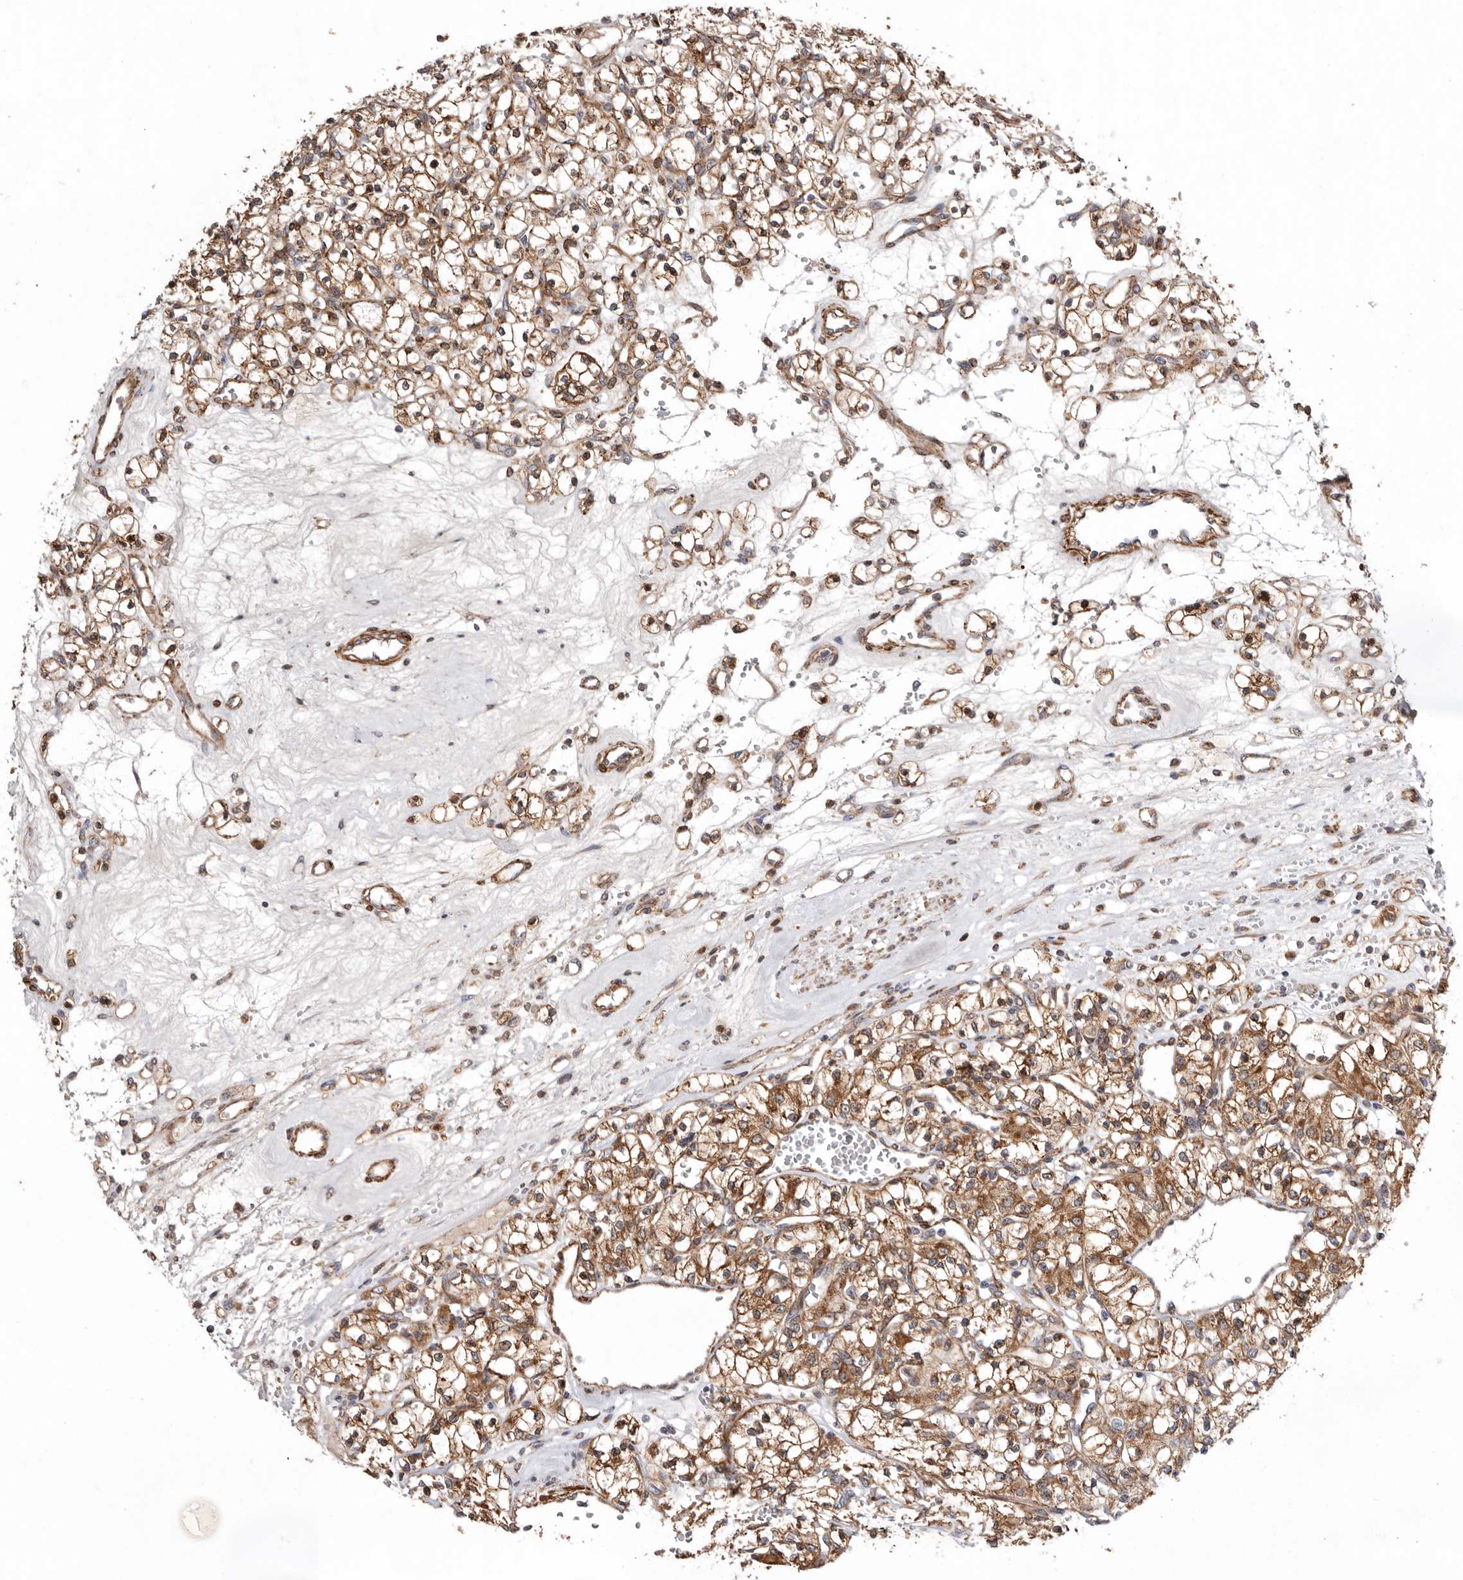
{"staining": {"intensity": "moderate", "quantity": ">75%", "location": "cytoplasmic/membranous"}, "tissue": "renal cancer", "cell_type": "Tumor cells", "image_type": "cancer", "snomed": [{"axis": "morphology", "description": "Adenocarcinoma, NOS"}, {"axis": "topography", "description": "Kidney"}], "caption": "This is a photomicrograph of immunohistochemistry (IHC) staining of renal cancer, which shows moderate staining in the cytoplasmic/membranous of tumor cells.", "gene": "PROKR1", "patient": {"sex": "female", "age": 59}}